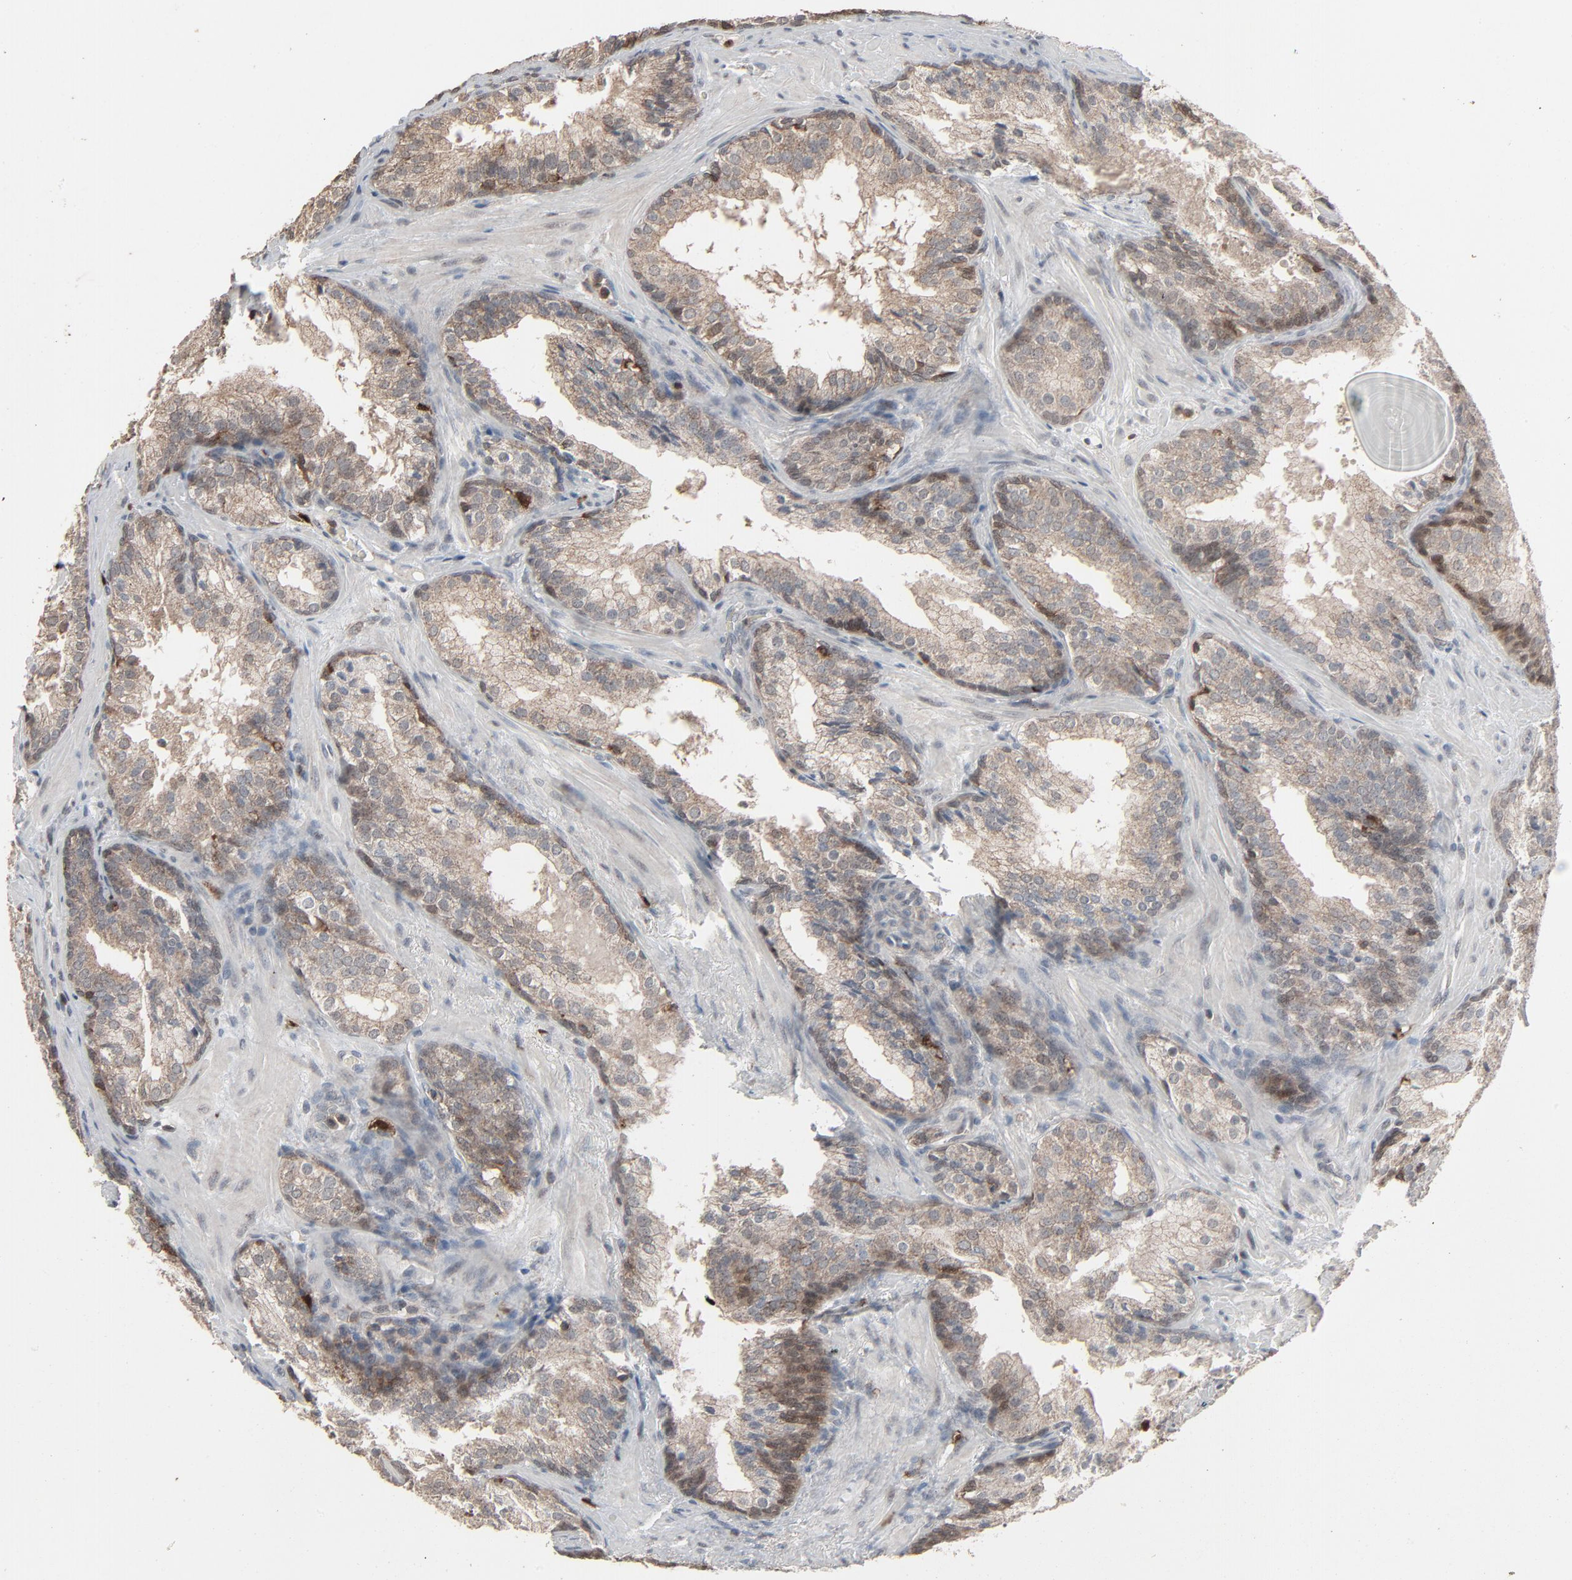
{"staining": {"intensity": "weak", "quantity": ">75%", "location": "cytoplasmic/membranous"}, "tissue": "prostate cancer", "cell_type": "Tumor cells", "image_type": "cancer", "snomed": [{"axis": "morphology", "description": "Adenocarcinoma, Low grade"}, {"axis": "topography", "description": "Prostate"}], "caption": "Human prostate cancer (low-grade adenocarcinoma) stained with a brown dye demonstrates weak cytoplasmic/membranous positive expression in approximately >75% of tumor cells.", "gene": "DOCK8", "patient": {"sex": "male", "age": 69}}